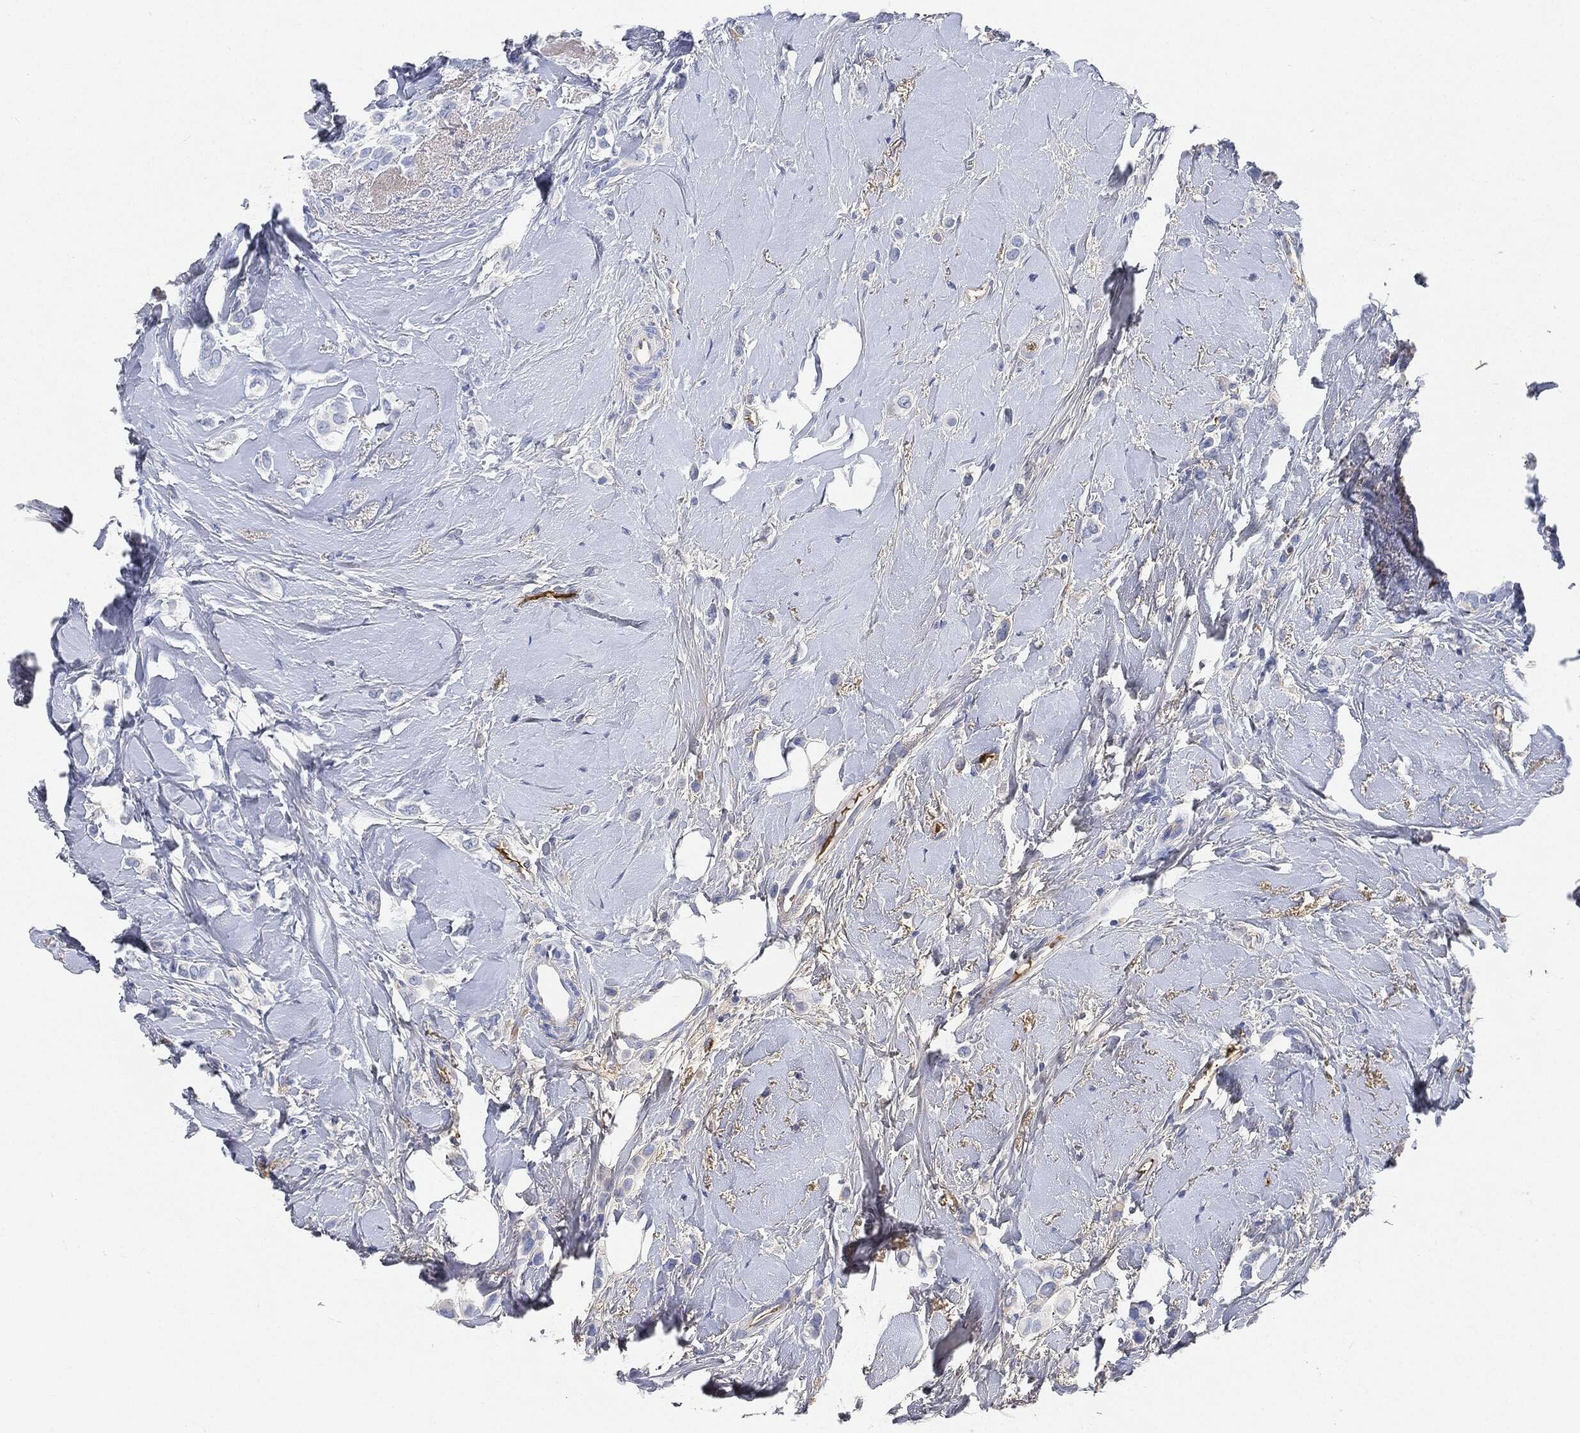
{"staining": {"intensity": "negative", "quantity": "none", "location": "none"}, "tissue": "breast cancer", "cell_type": "Tumor cells", "image_type": "cancer", "snomed": [{"axis": "morphology", "description": "Lobular carcinoma"}, {"axis": "topography", "description": "Breast"}], "caption": "Immunohistochemical staining of breast cancer (lobular carcinoma) reveals no significant positivity in tumor cells.", "gene": "IGLV6-57", "patient": {"sex": "female", "age": 66}}